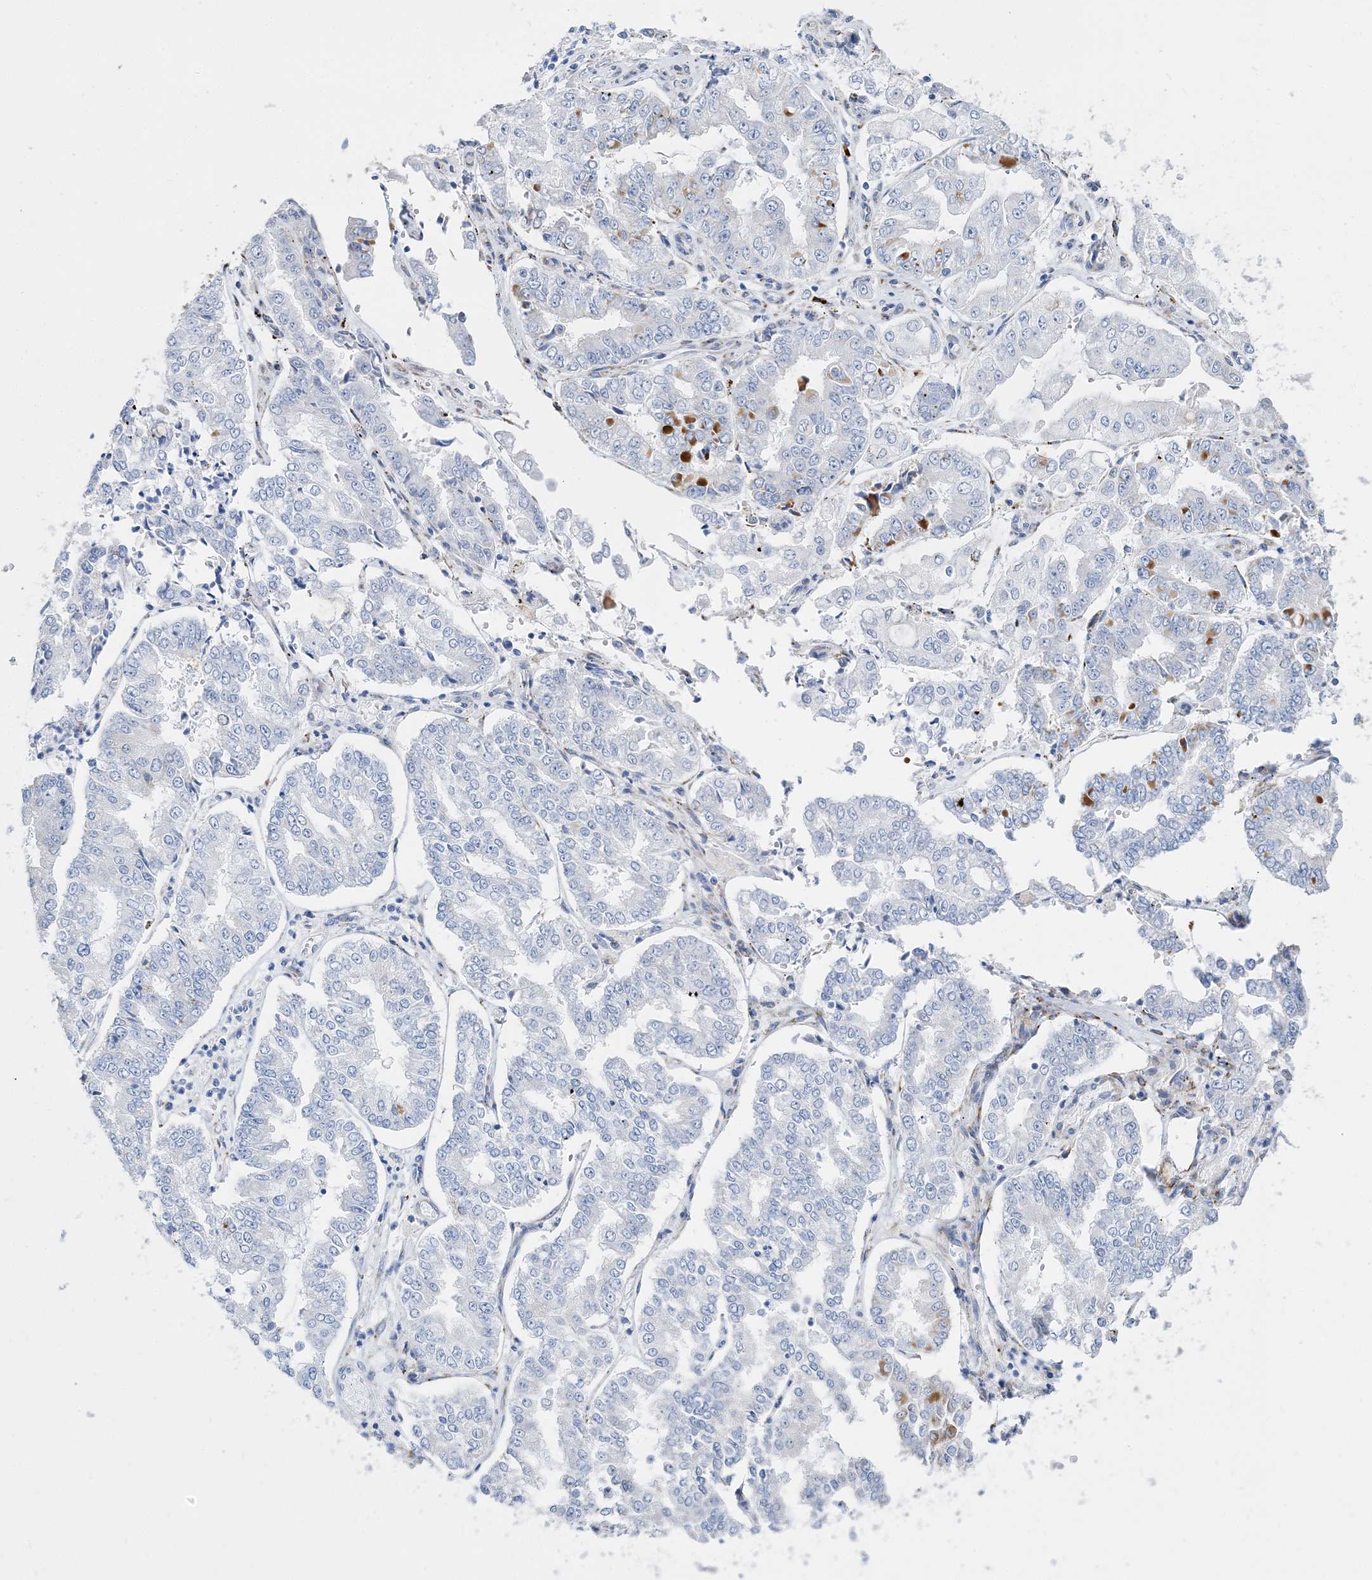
{"staining": {"intensity": "negative", "quantity": "none", "location": "none"}, "tissue": "stomach cancer", "cell_type": "Tumor cells", "image_type": "cancer", "snomed": [{"axis": "morphology", "description": "Adenocarcinoma, NOS"}, {"axis": "topography", "description": "Stomach"}], "caption": "Immunohistochemical staining of human stomach cancer exhibits no significant staining in tumor cells. (DAB immunohistochemistry (IHC) with hematoxylin counter stain).", "gene": "TSPYL6", "patient": {"sex": "male", "age": 76}}